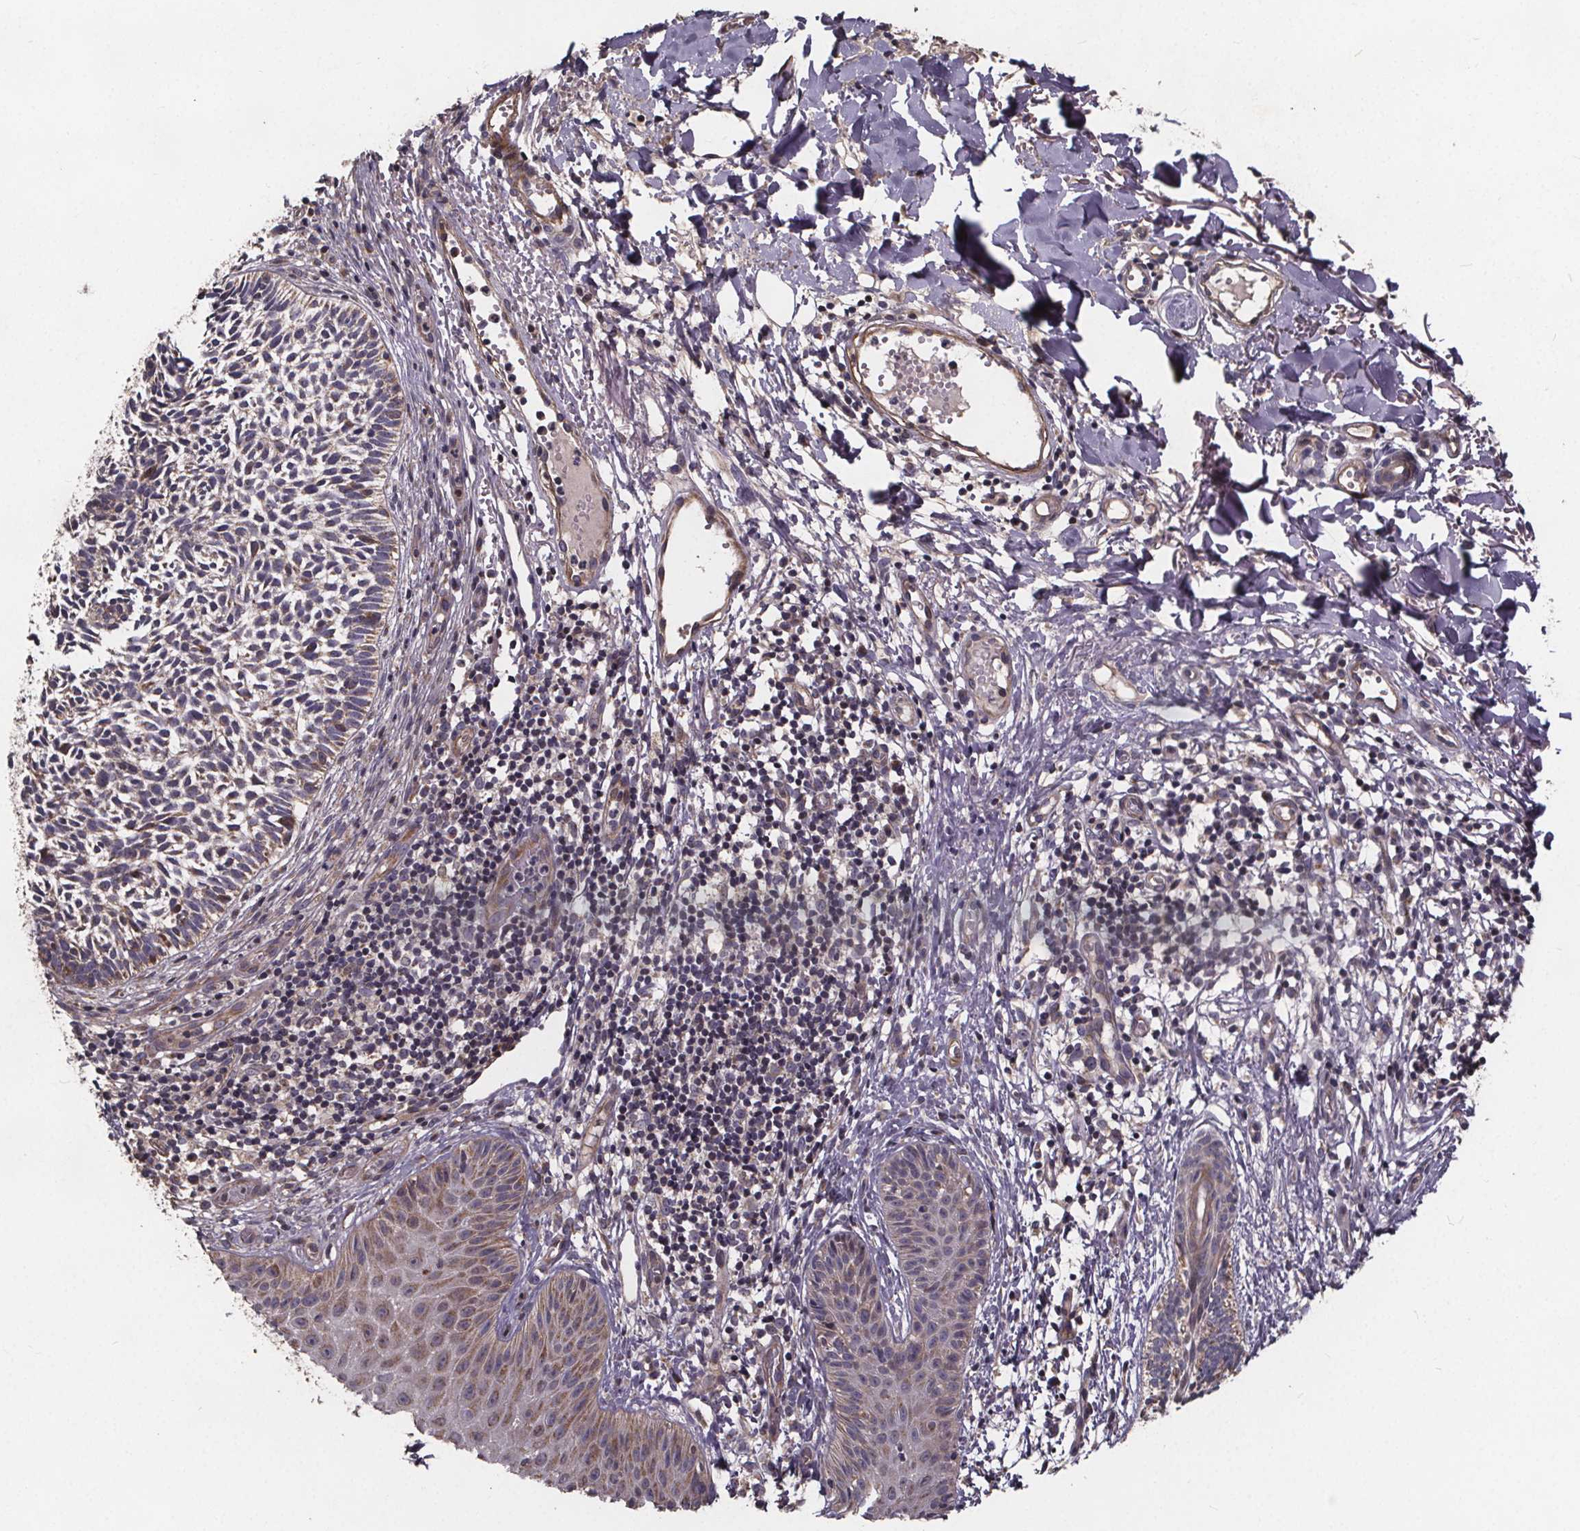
{"staining": {"intensity": "moderate", "quantity": "<25%", "location": "cytoplasmic/membranous"}, "tissue": "skin cancer", "cell_type": "Tumor cells", "image_type": "cancer", "snomed": [{"axis": "morphology", "description": "Basal cell carcinoma"}, {"axis": "topography", "description": "Skin"}], "caption": "Immunohistochemical staining of human skin basal cell carcinoma reveals low levels of moderate cytoplasmic/membranous positivity in approximately <25% of tumor cells.", "gene": "YME1L1", "patient": {"sex": "male", "age": 78}}